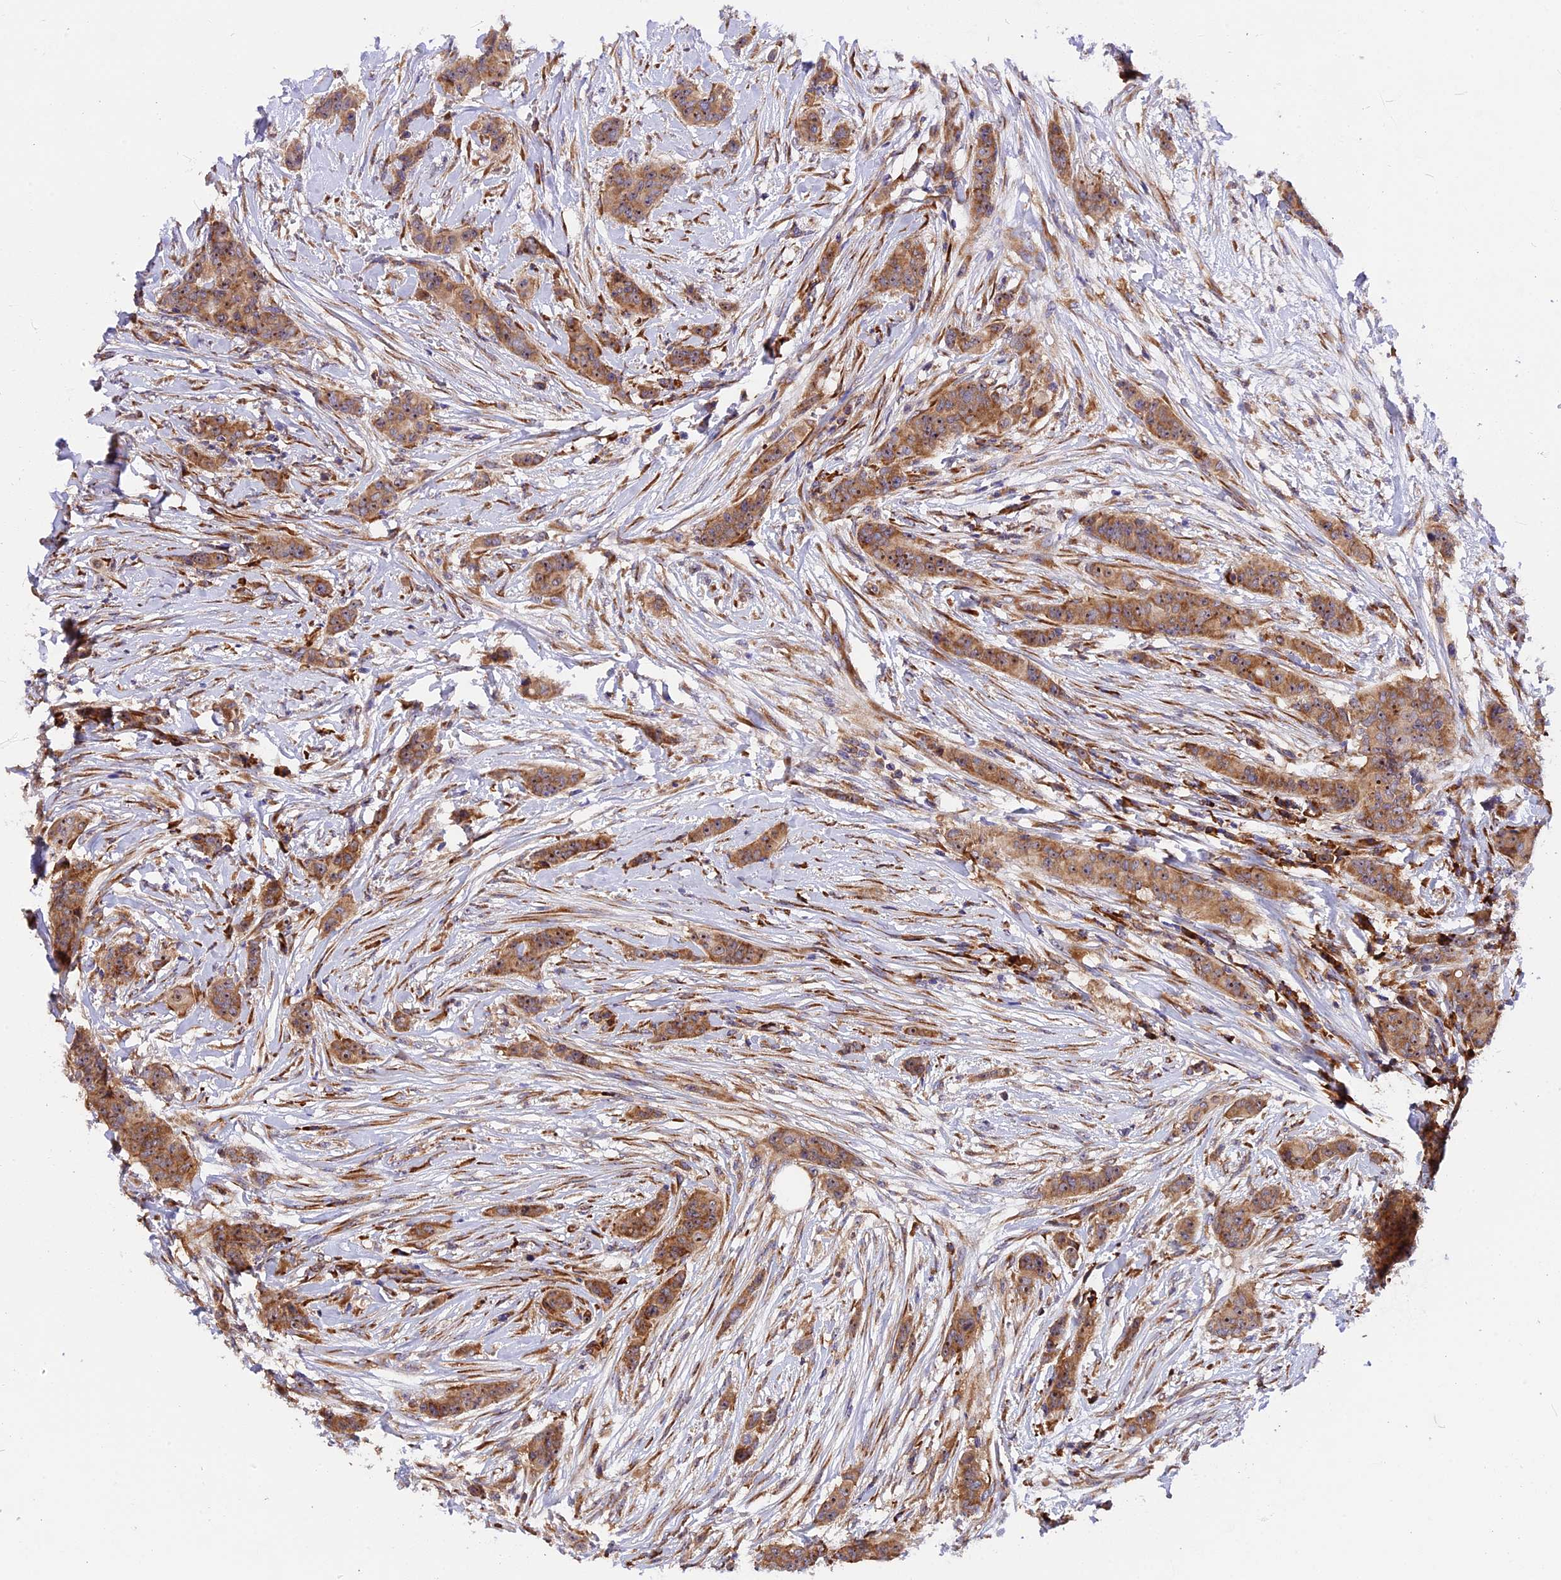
{"staining": {"intensity": "moderate", "quantity": ">75%", "location": "cytoplasmic/membranous,nuclear"}, "tissue": "breast cancer", "cell_type": "Tumor cells", "image_type": "cancer", "snomed": [{"axis": "morphology", "description": "Duct carcinoma"}, {"axis": "topography", "description": "Breast"}], "caption": "IHC micrograph of neoplastic tissue: breast cancer stained using IHC demonstrates medium levels of moderate protein expression localized specifically in the cytoplasmic/membranous and nuclear of tumor cells, appearing as a cytoplasmic/membranous and nuclear brown color.", "gene": "GNPTAB", "patient": {"sex": "female", "age": 40}}